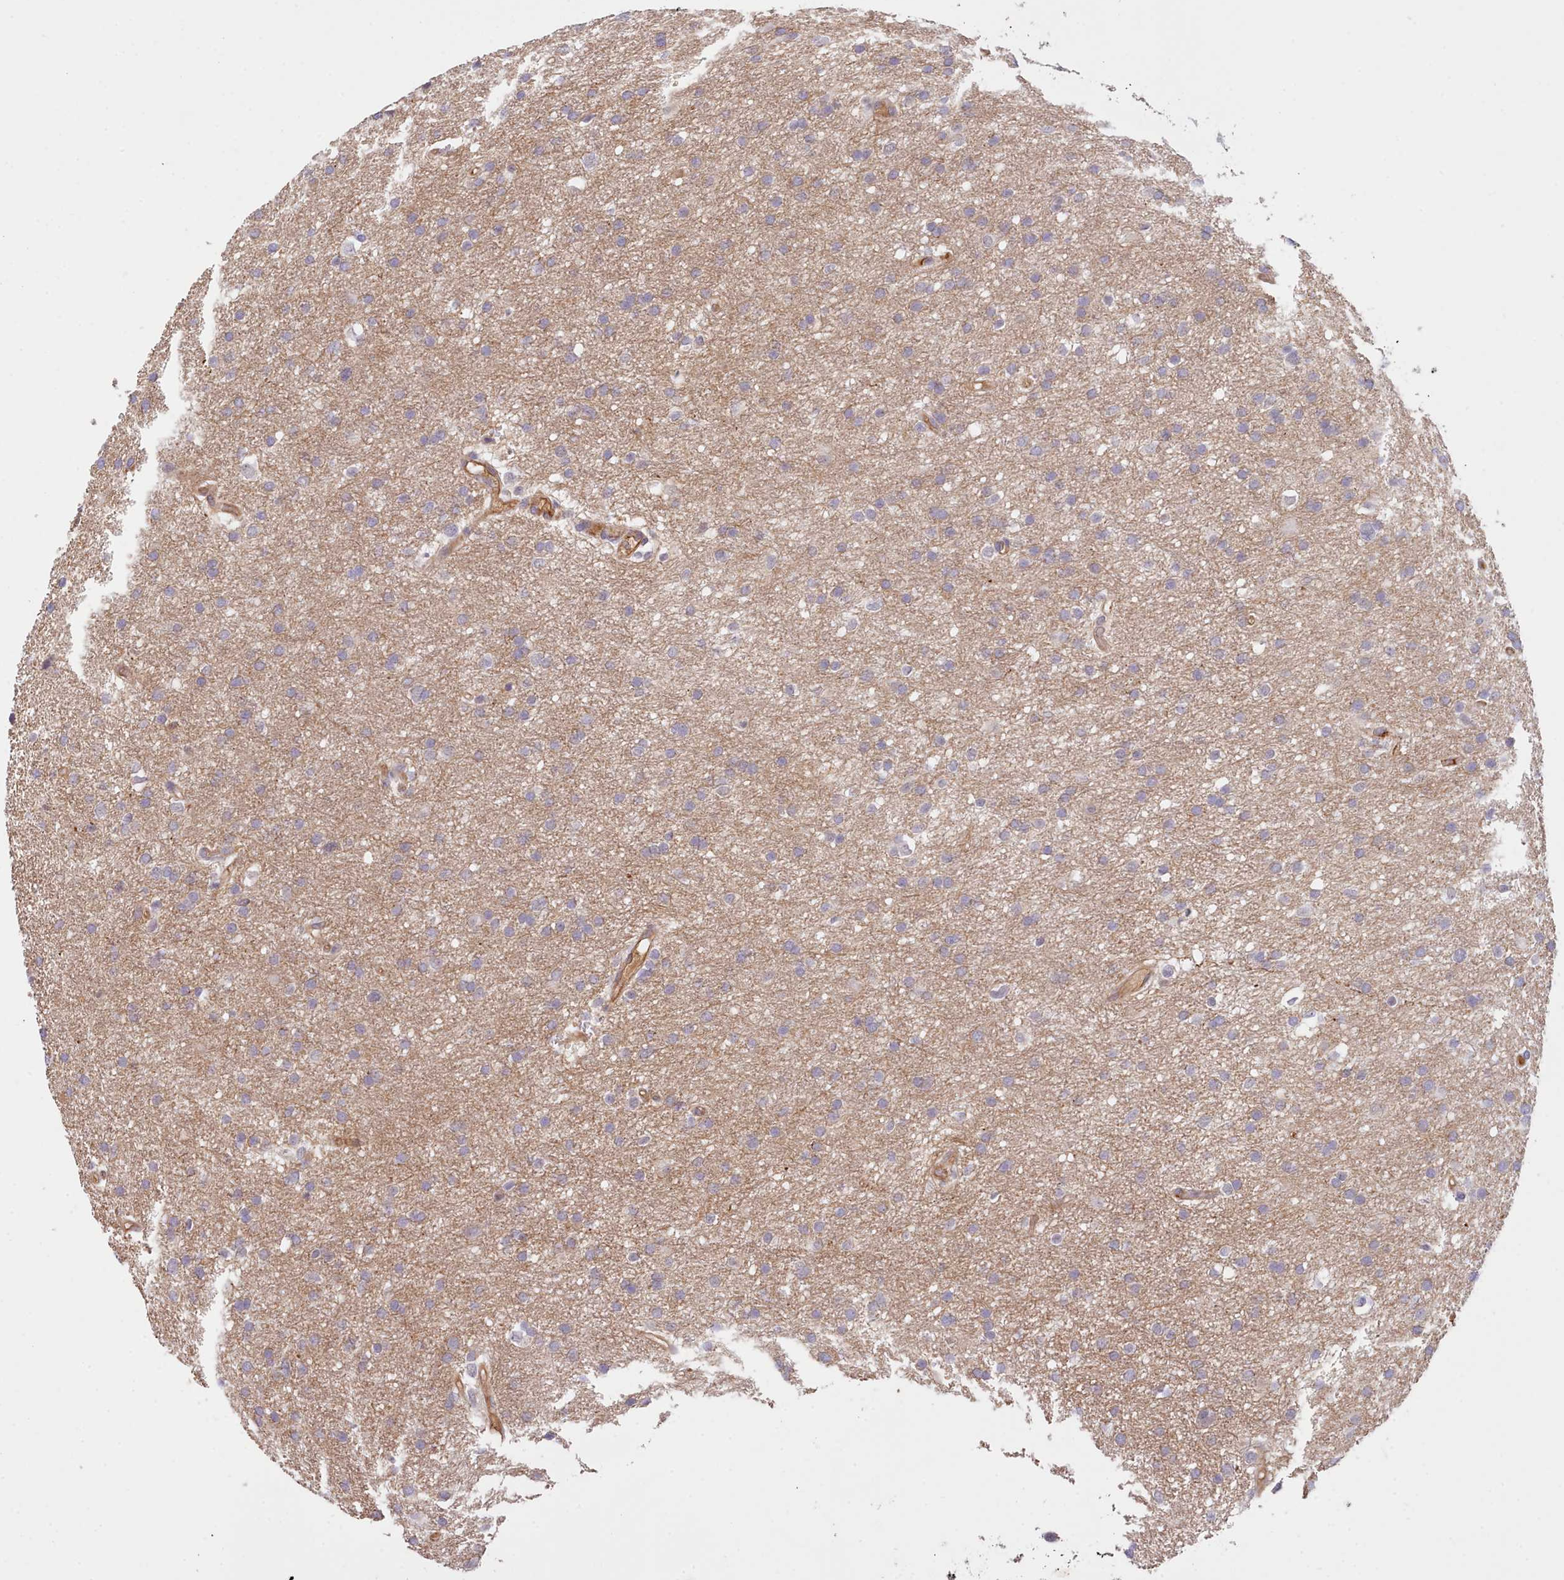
{"staining": {"intensity": "weak", "quantity": "<25%", "location": "cytoplasmic/membranous"}, "tissue": "glioma", "cell_type": "Tumor cells", "image_type": "cancer", "snomed": [{"axis": "morphology", "description": "Glioma, malignant, High grade"}, {"axis": "topography", "description": "Cerebral cortex"}], "caption": "Tumor cells show no significant staining in glioma.", "gene": "ZC3H13", "patient": {"sex": "female", "age": 36}}